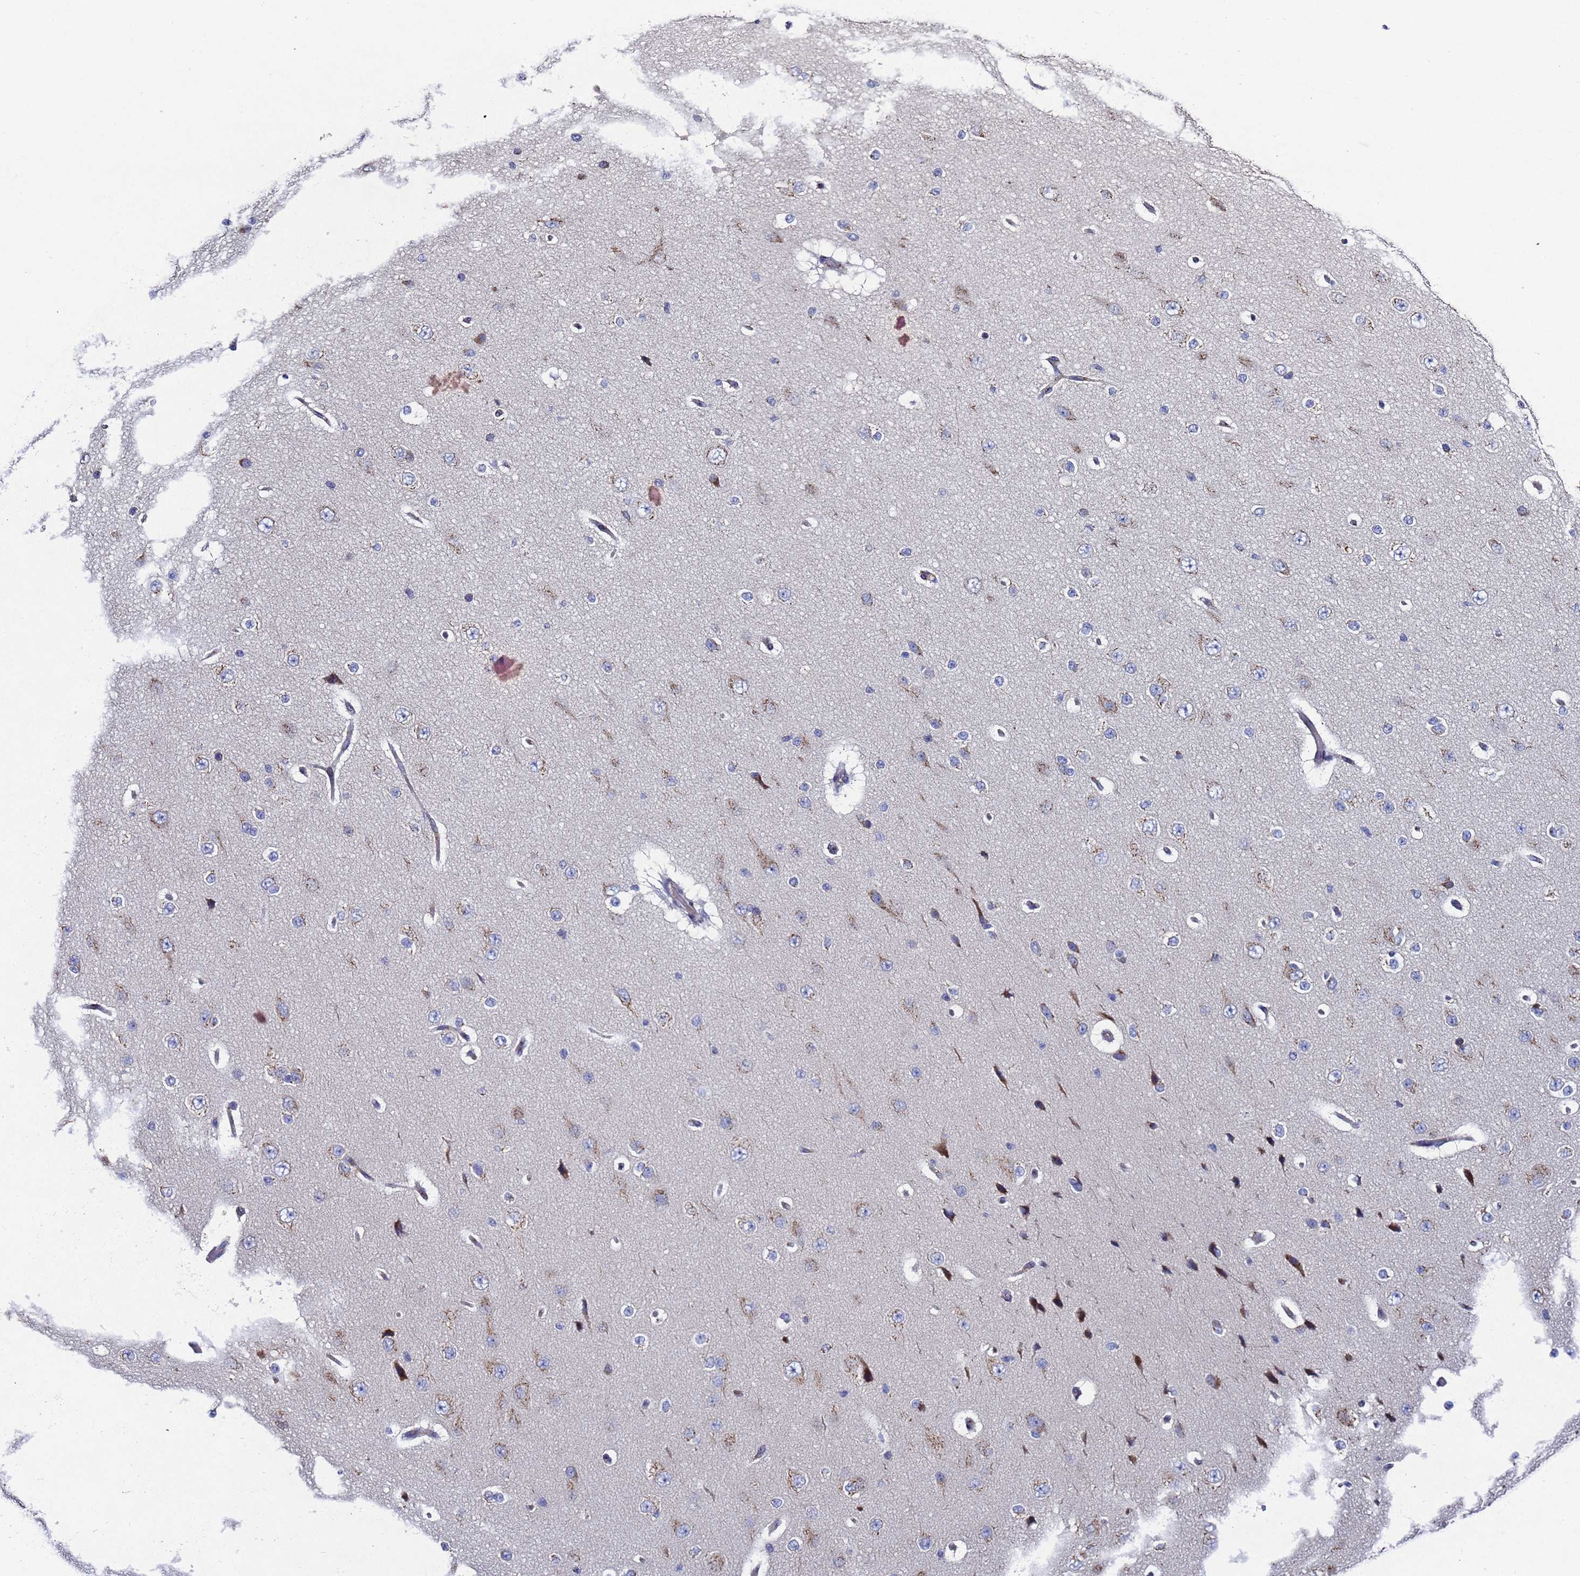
{"staining": {"intensity": "negative", "quantity": "none", "location": "none"}, "tissue": "cerebral cortex", "cell_type": "Endothelial cells", "image_type": "normal", "snomed": [{"axis": "morphology", "description": "Normal tissue, NOS"}, {"axis": "morphology", "description": "Developmental malformation"}, {"axis": "topography", "description": "Cerebral cortex"}], "caption": "This is an immunohistochemistry photomicrograph of normal human cerebral cortex. There is no positivity in endothelial cells.", "gene": "NSUN6", "patient": {"sex": "female", "age": 30}}